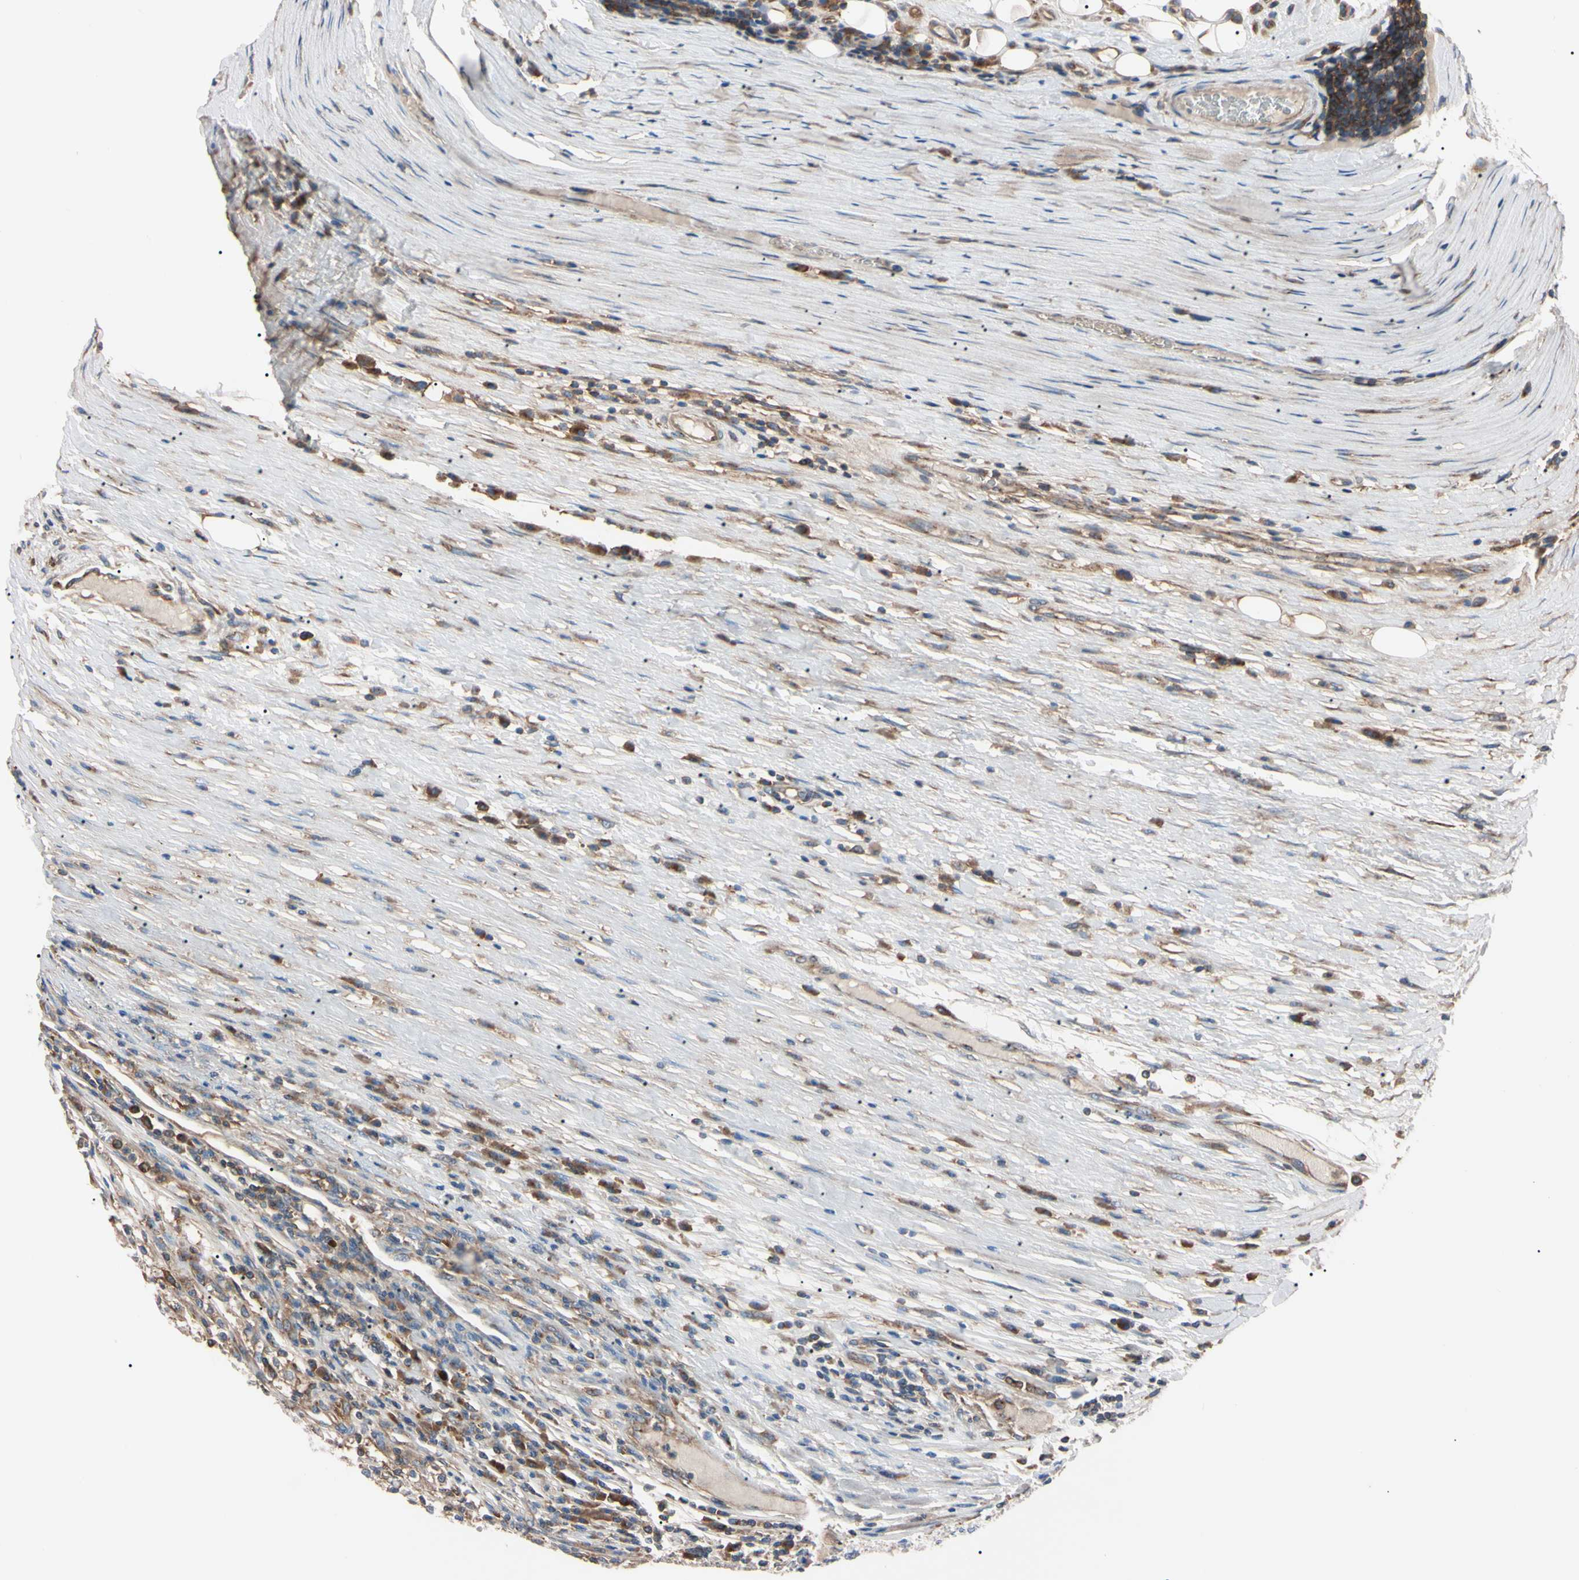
{"staining": {"intensity": "weak", "quantity": ">75%", "location": "cytoplasmic/membranous"}, "tissue": "renal cancer", "cell_type": "Tumor cells", "image_type": "cancer", "snomed": [{"axis": "morphology", "description": "Adenocarcinoma, NOS"}, {"axis": "topography", "description": "Kidney"}], "caption": "Protein expression analysis of renal adenocarcinoma demonstrates weak cytoplasmic/membranous expression in about >75% of tumor cells. (Brightfield microscopy of DAB IHC at high magnification).", "gene": "PRKACA", "patient": {"sex": "female", "age": 52}}